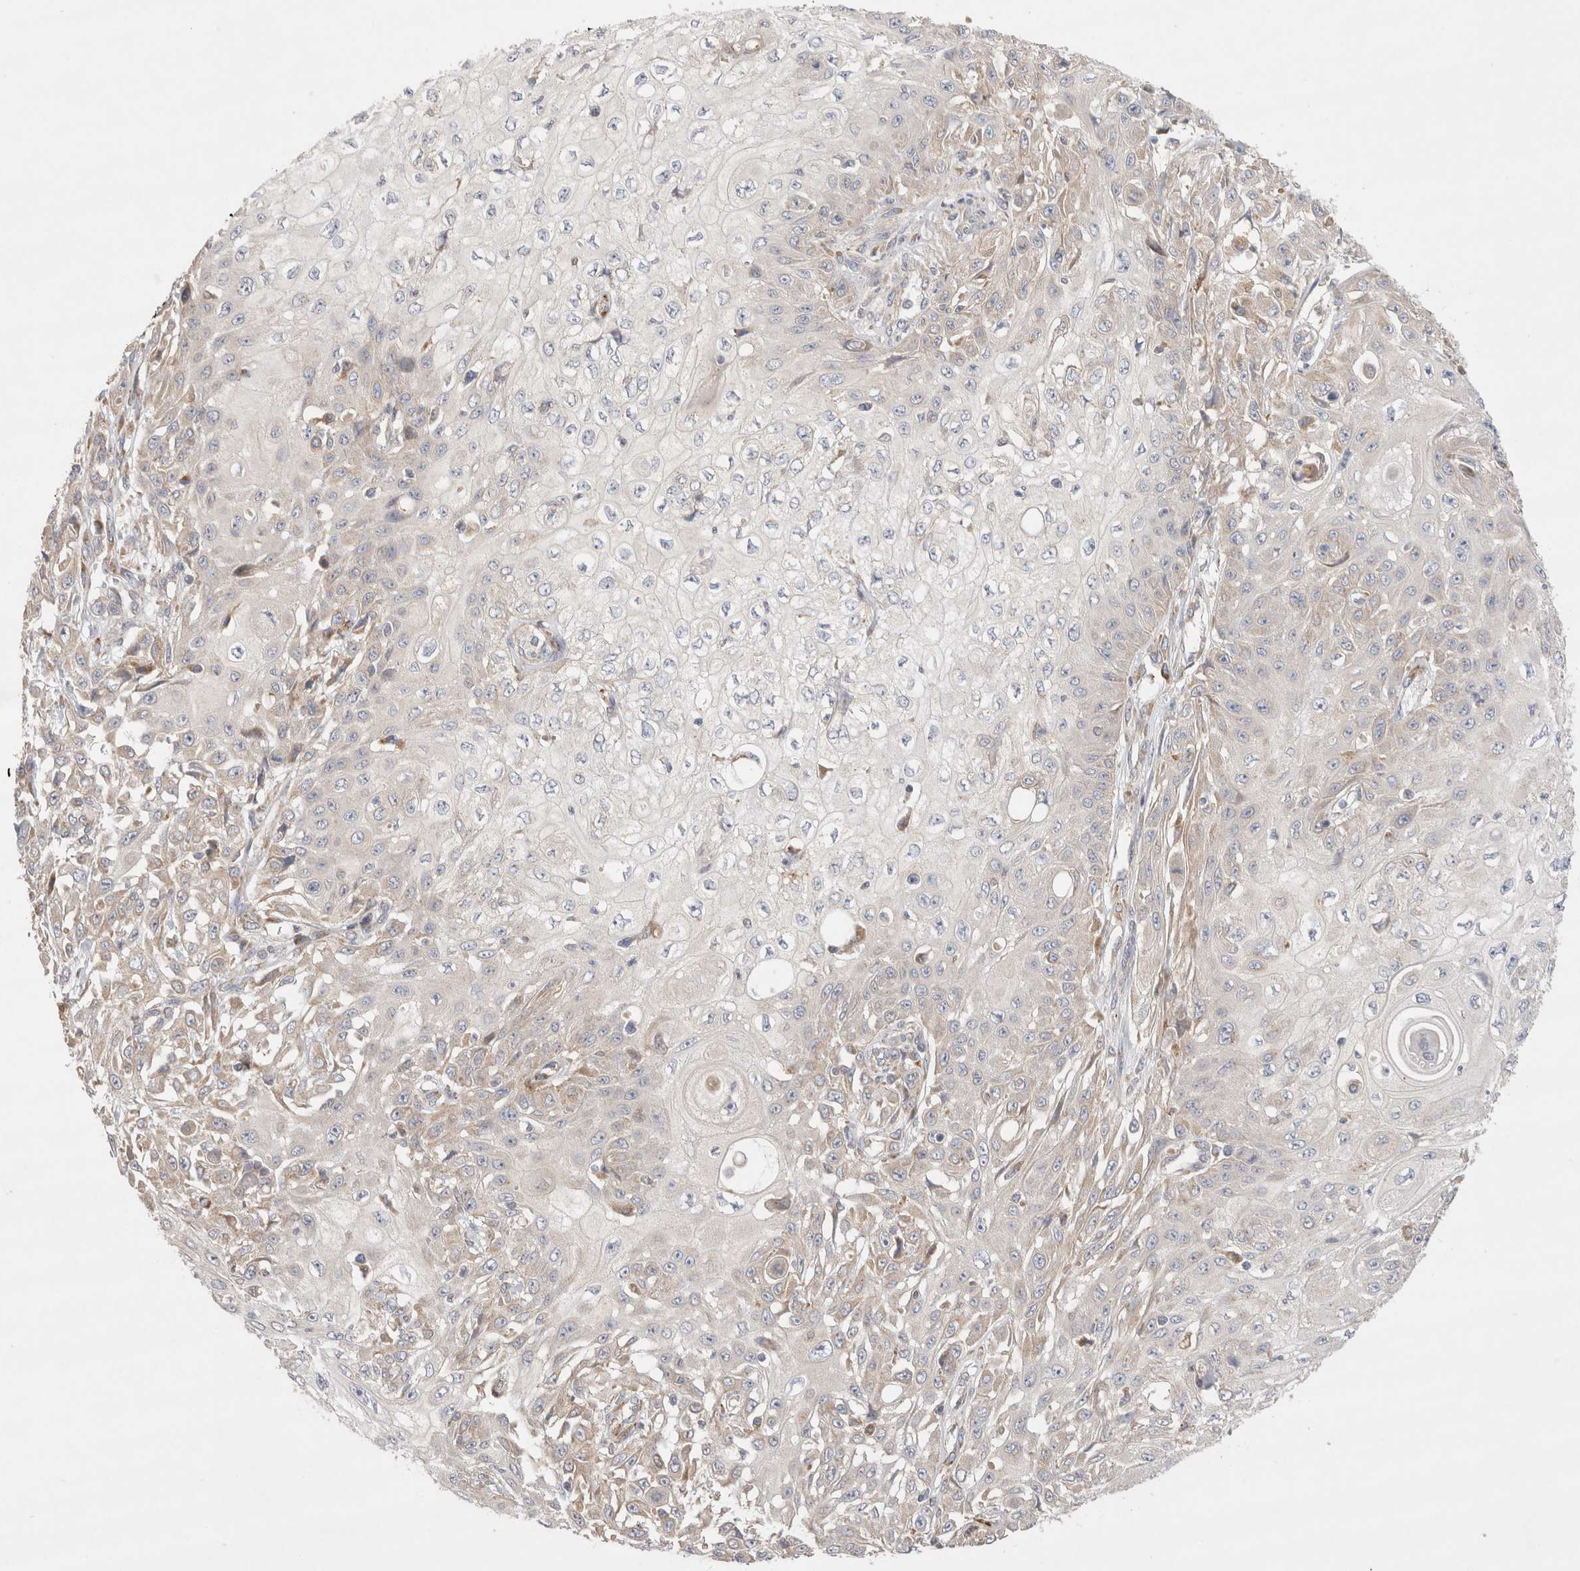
{"staining": {"intensity": "weak", "quantity": "<25%", "location": "cytoplasmic/membranous"}, "tissue": "skin cancer", "cell_type": "Tumor cells", "image_type": "cancer", "snomed": [{"axis": "morphology", "description": "Squamous cell carcinoma, NOS"}, {"axis": "morphology", "description": "Squamous cell carcinoma, metastatic, NOS"}, {"axis": "topography", "description": "Skin"}, {"axis": "topography", "description": "Lymph node"}], "caption": "An immunohistochemistry micrograph of skin squamous cell carcinoma is shown. There is no staining in tumor cells of skin squamous cell carcinoma.", "gene": "TBC1D16", "patient": {"sex": "male", "age": 75}}